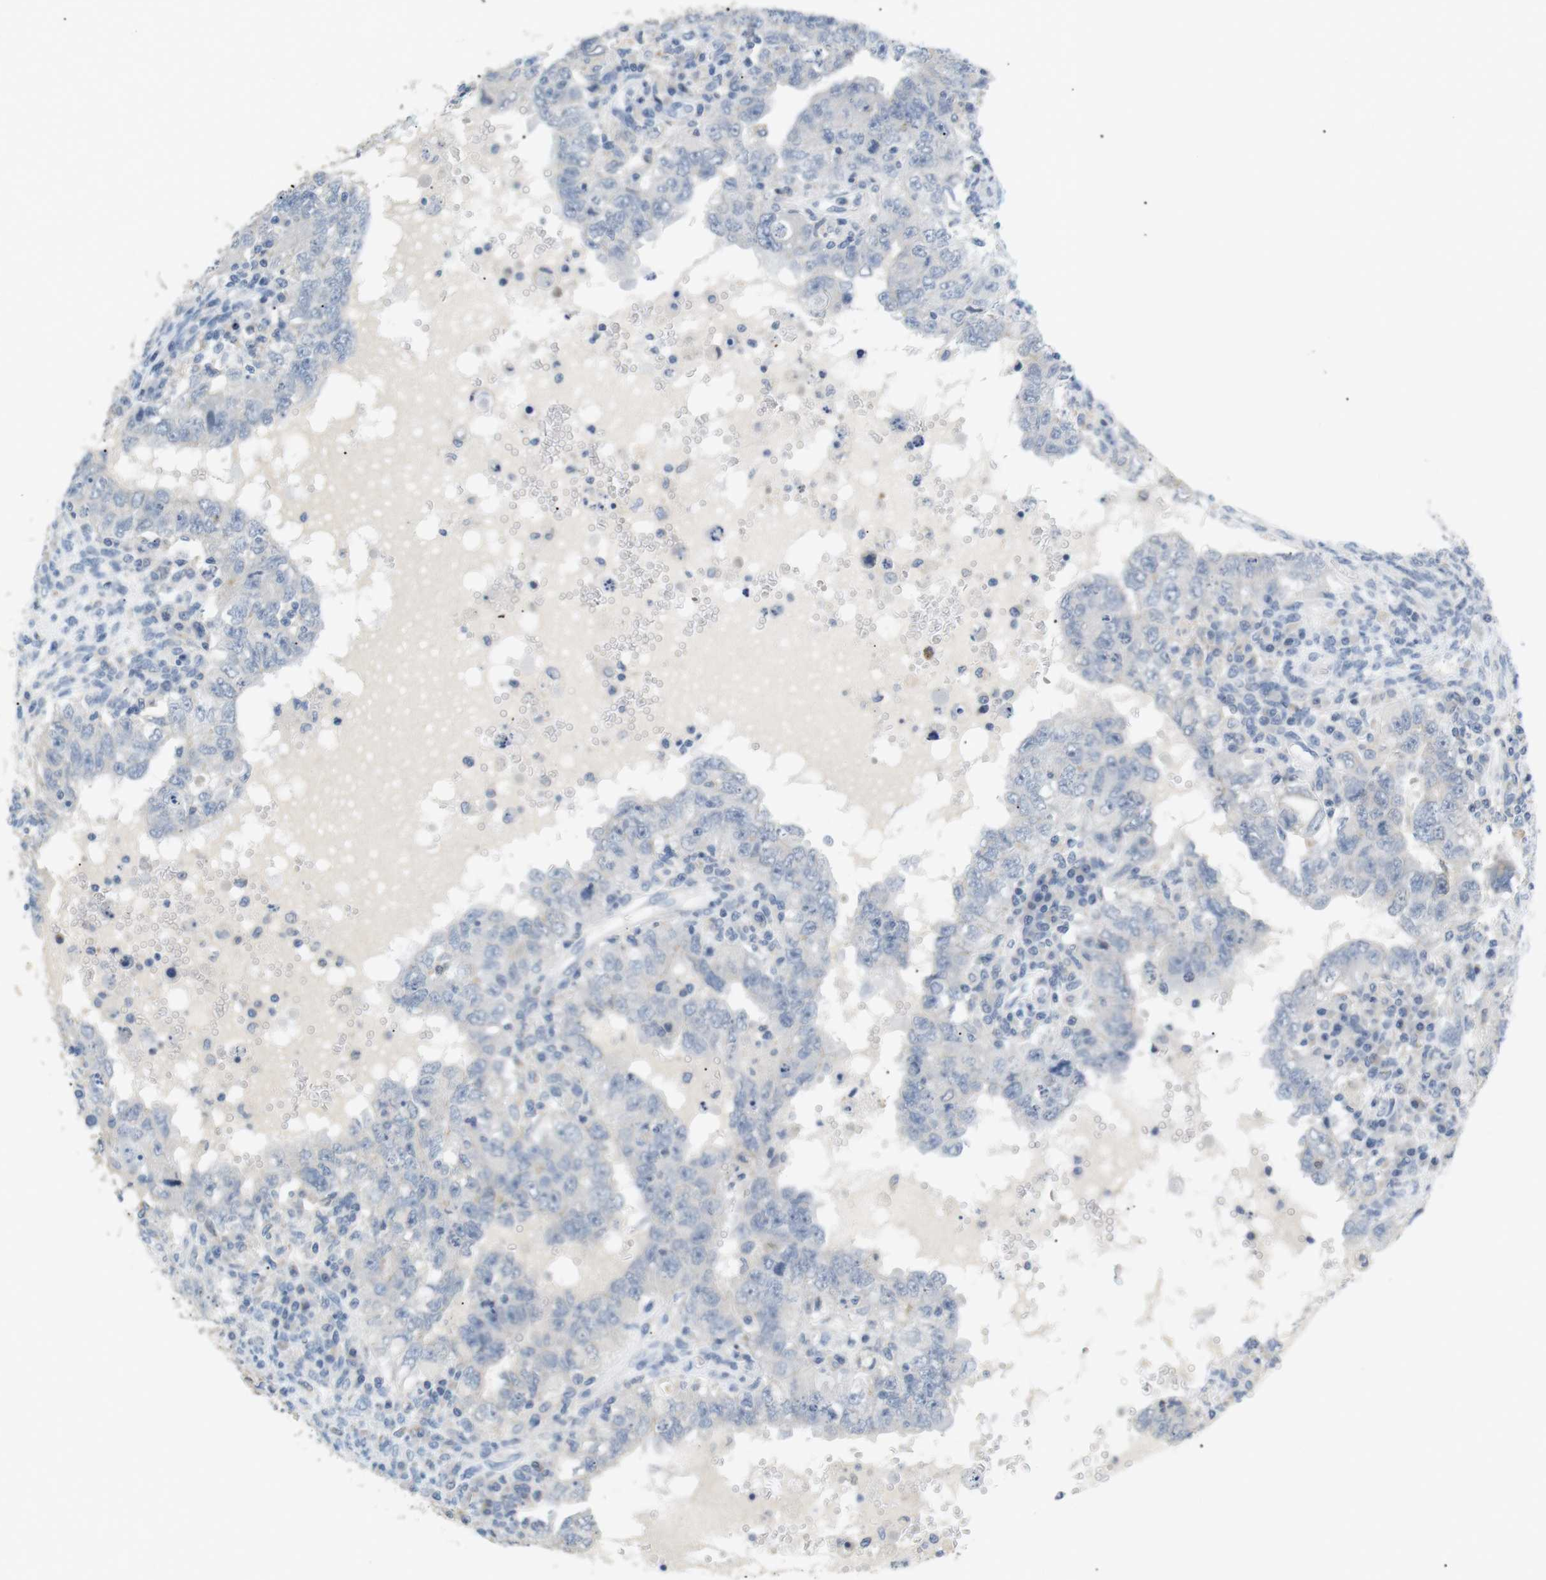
{"staining": {"intensity": "negative", "quantity": "none", "location": "none"}, "tissue": "testis cancer", "cell_type": "Tumor cells", "image_type": "cancer", "snomed": [{"axis": "morphology", "description": "Carcinoma, Embryonal, NOS"}, {"axis": "topography", "description": "Testis"}], "caption": "Testis cancer was stained to show a protein in brown. There is no significant expression in tumor cells.", "gene": "CD300E", "patient": {"sex": "male", "age": 26}}